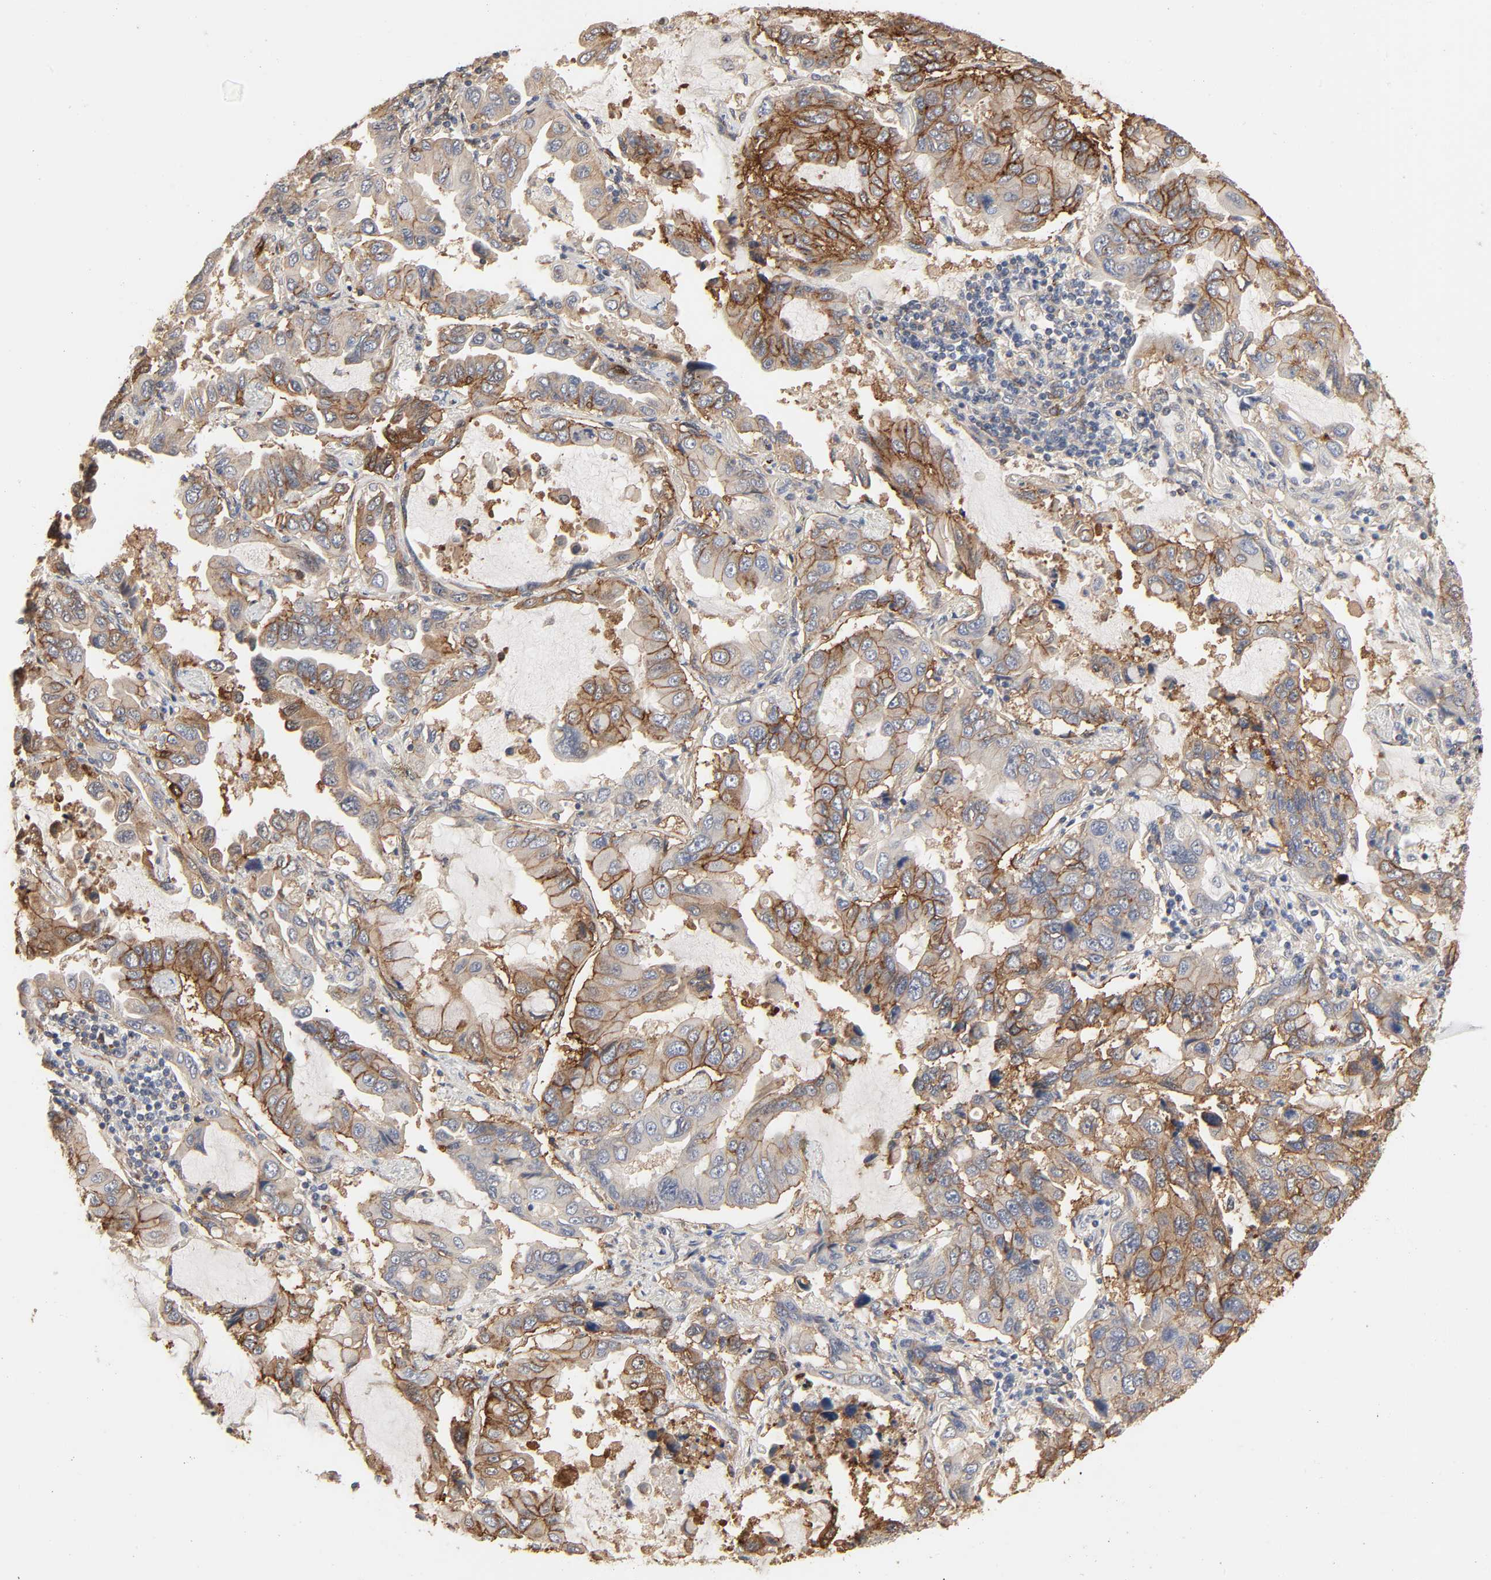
{"staining": {"intensity": "moderate", "quantity": ">75%", "location": "cytoplasmic/membranous"}, "tissue": "lung cancer", "cell_type": "Tumor cells", "image_type": "cancer", "snomed": [{"axis": "morphology", "description": "Adenocarcinoma, NOS"}, {"axis": "topography", "description": "Lung"}], "caption": "High-magnification brightfield microscopy of lung cancer stained with DAB (brown) and counterstained with hematoxylin (blue). tumor cells exhibit moderate cytoplasmic/membranous staining is appreciated in approximately>75% of cells. Ihc stains the protein in brown and the nuclei are stained blue.", "gene": "NDRG2", "patient": {"sex": "male", "age": 64}}